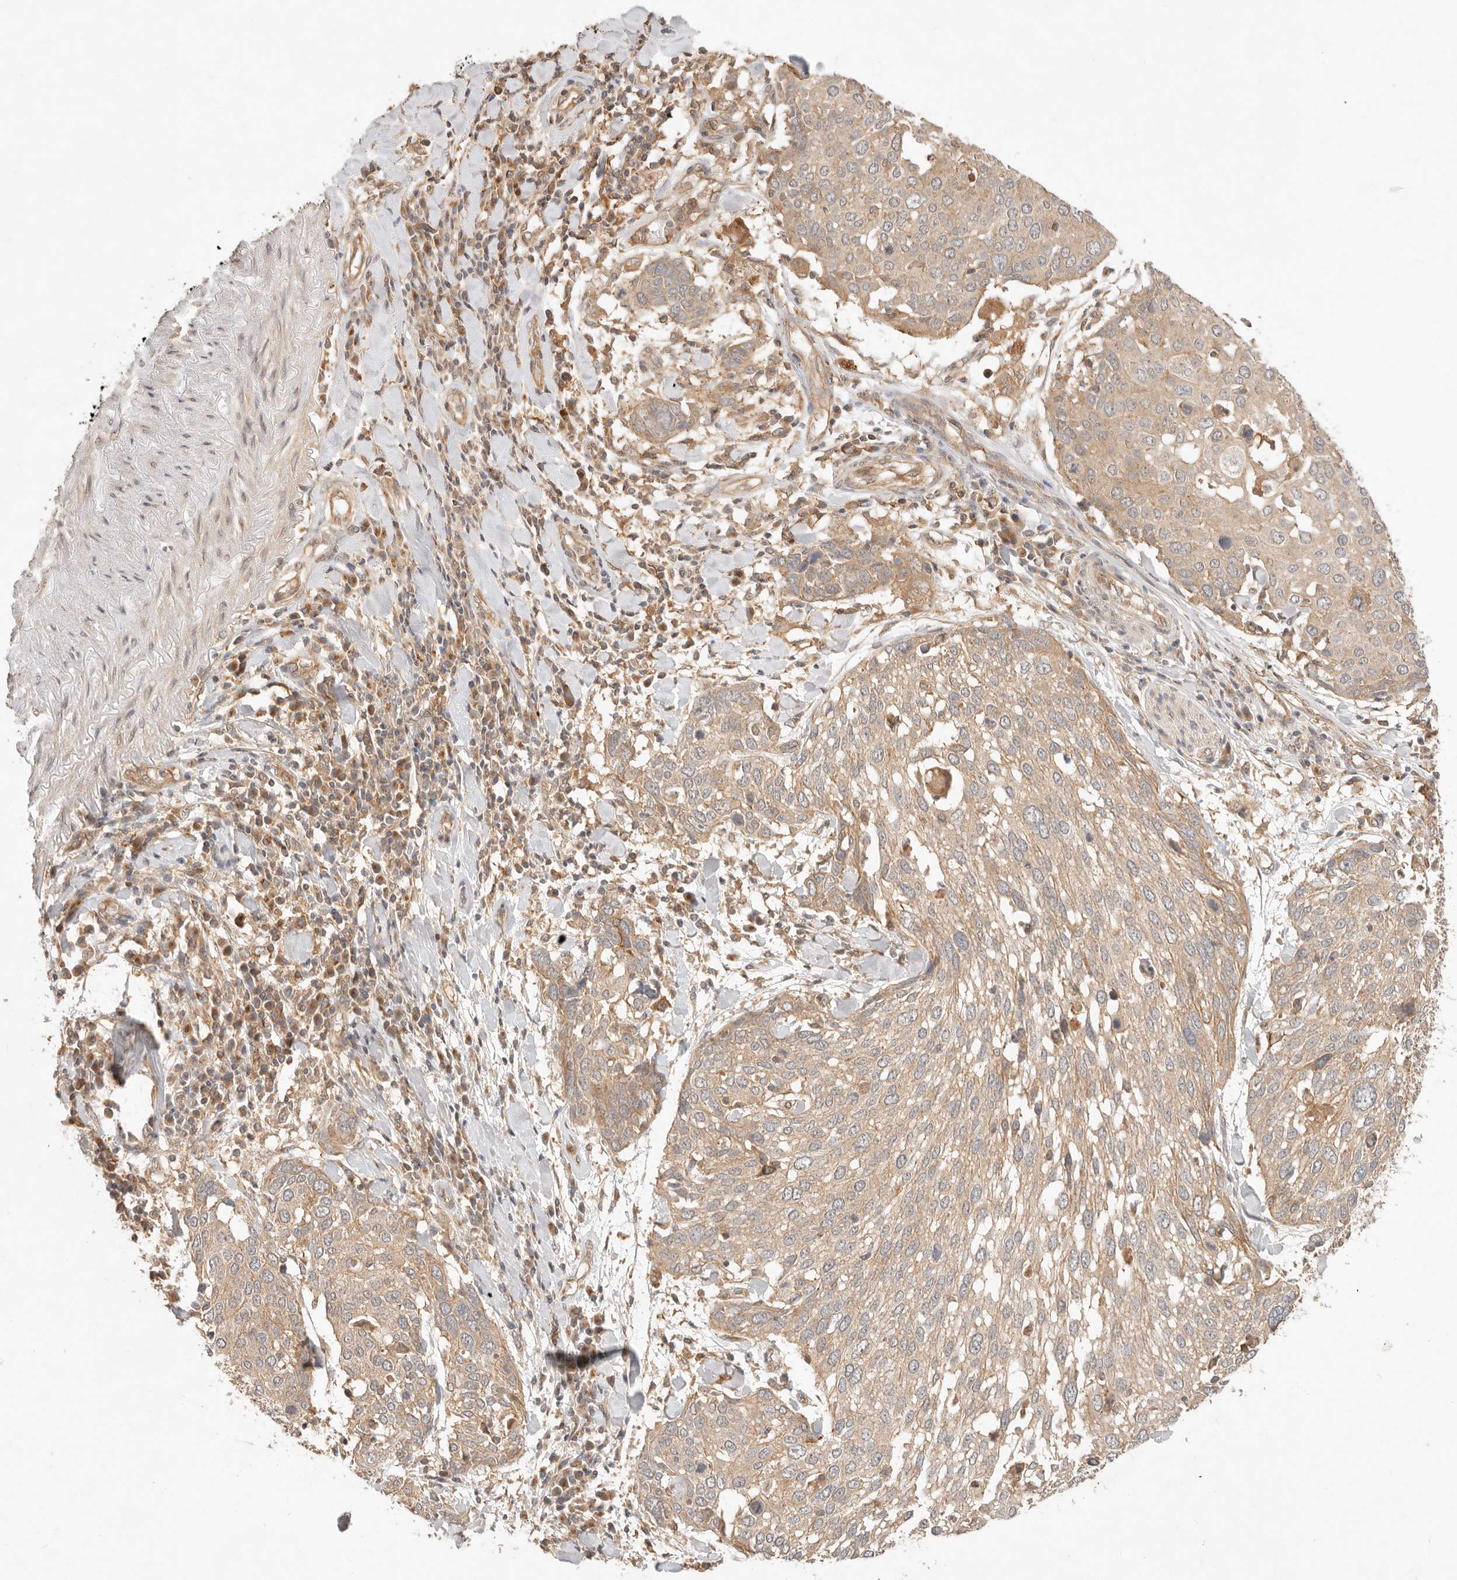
{"staining": {"intensity": "moderate", "quantity": ">75%", "location": "cytoplasmic/membranous"}, "tissue": "lung cancer", "cell_type": "Tumor cells", "image_type": "cancer", "snomed": [{"axis": "morphology", "description": "Squamous cell carcinoma, NOS"}, {"axis": "topography", "description": "Lung"}], "caption": "Immunohistochemistry (DAB) staining of lung squamous cell carcinoma shows moderate cytoplasmic/membranous protein positivity in approximately >75% of tumor cells. (DAB IHC, brown staining for protein, blue staining for nuclei).", "gene": "HECTD3", "patient": {"sex": "male", "age": 65}}